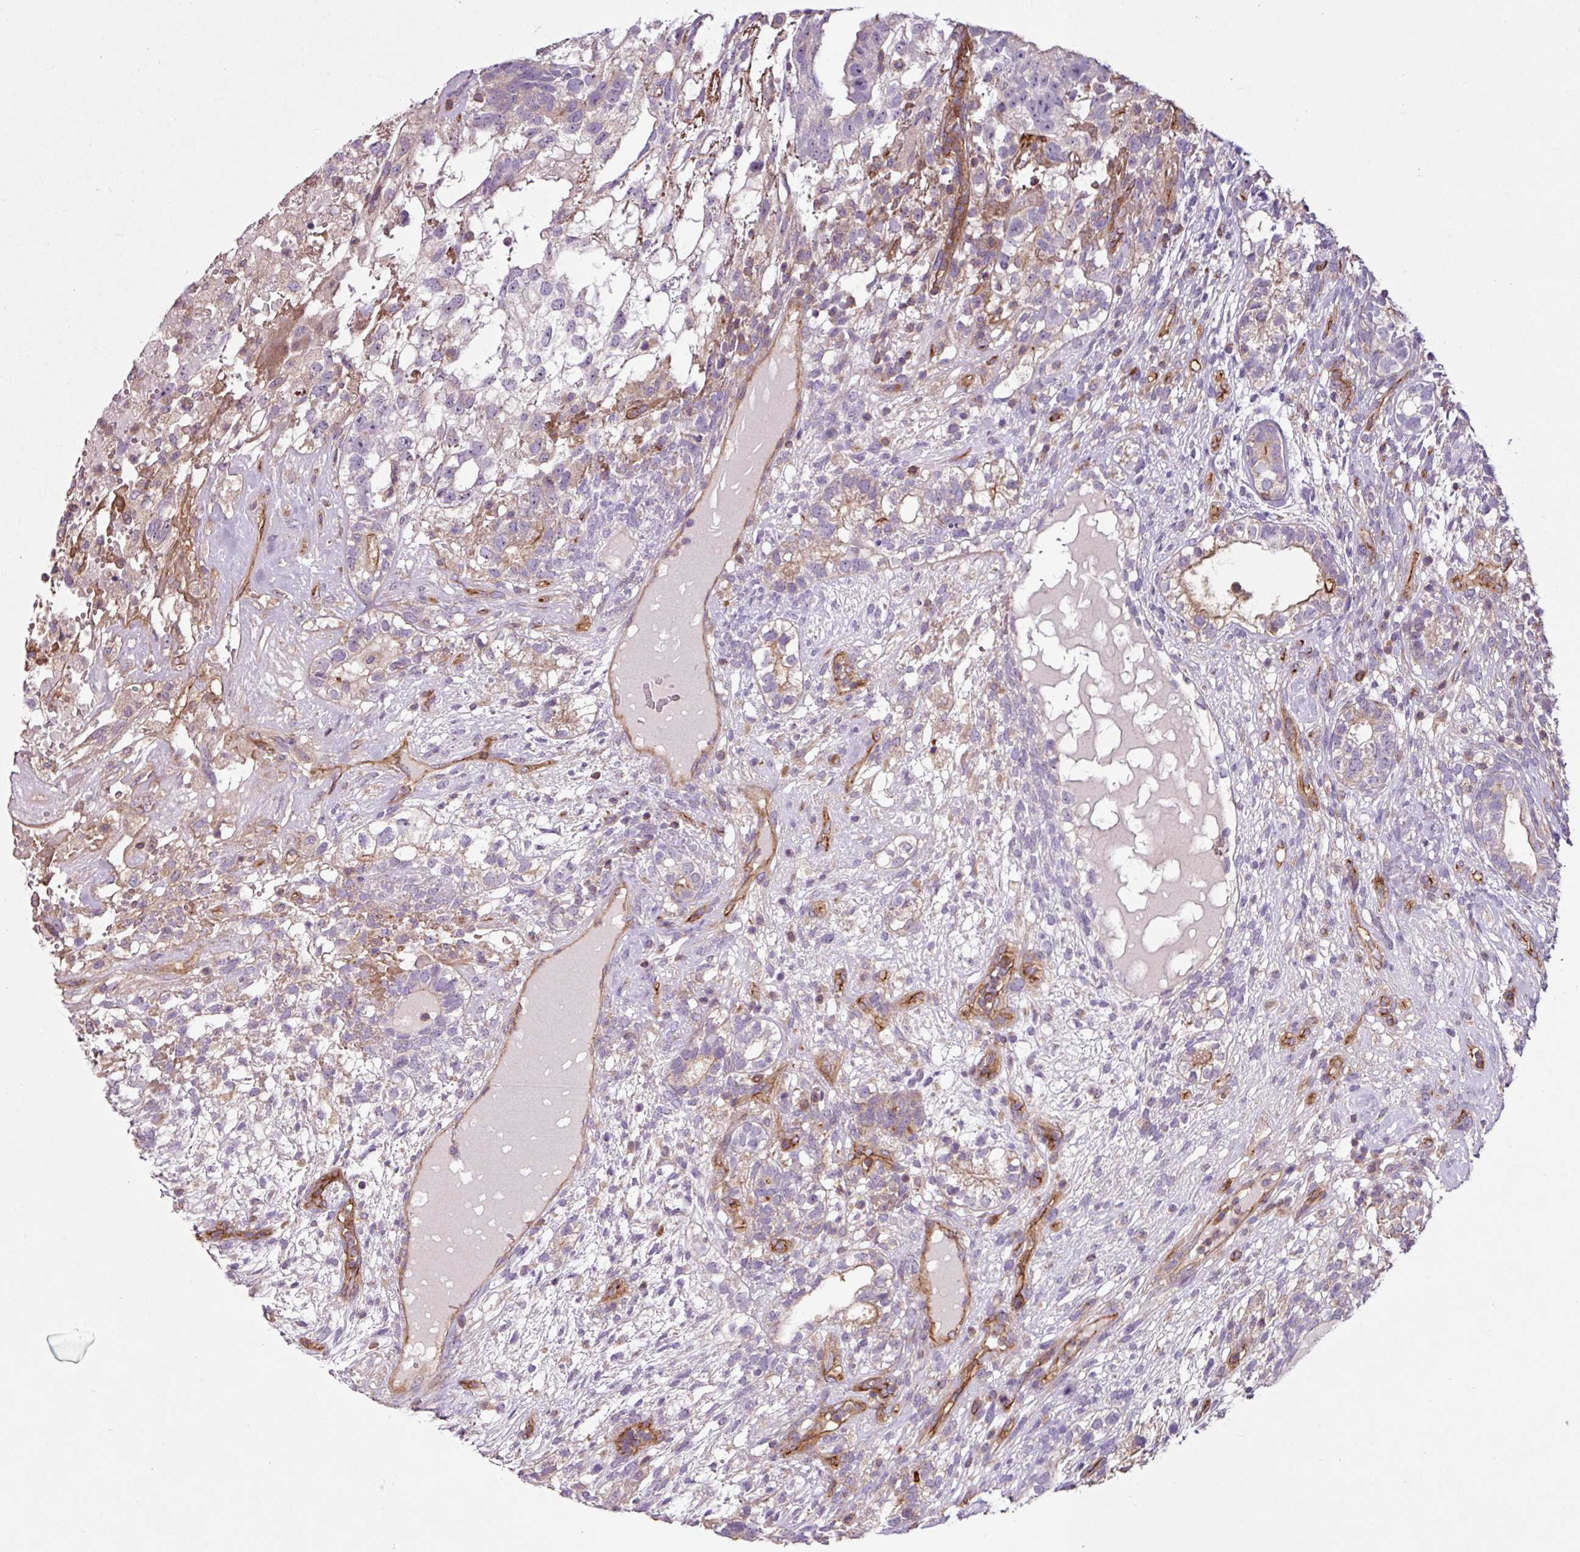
{"staining": {"intensity": "negative", "quantity": "none", "location": "none"}, "tissue": "testis cancer", "cell_type": "Tumor cells", "image_type": "cancer", "snomed": [{"axis": "morphology", "description": "Seminoma, NOS"}, {"axis": "morphology", "description": "Carcinoma, Embryonal, NOS"}, {"axis": "topography", "description": "Testis"}], "caption": "Histopathology image shows no protein expression in tumor cells of testis seminoma tissue.", "gene": "ZNF106", "patient": {"sex": "male", "age": 41}}